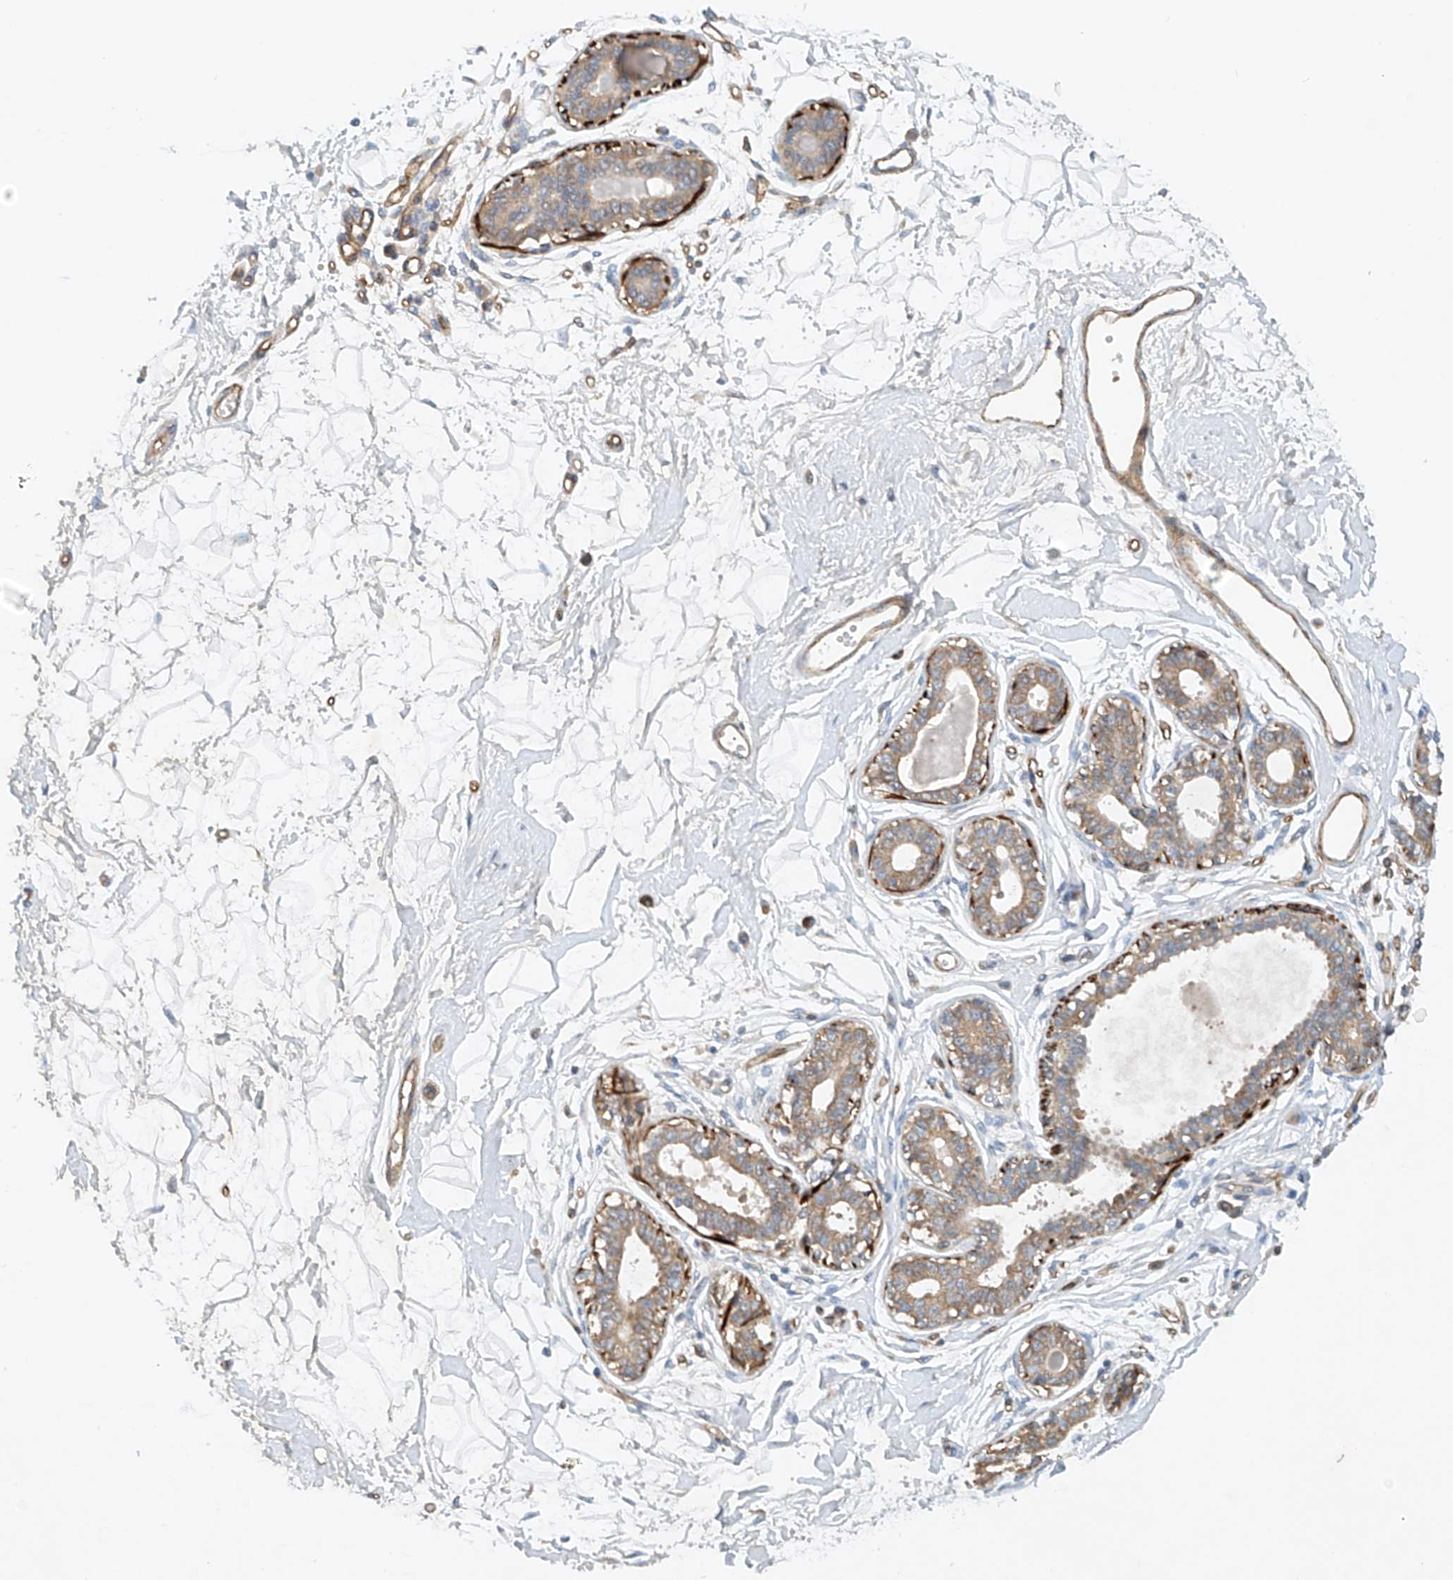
{"staining": {"intensity": "negative", "quantity": "none", "location": "none"}, "tissue": "breast", "cell_type": "Adipocytes", "image_type": "normal", "snomed": [{"axis": "morphology", "description": "Normal tissue, NOS"}, {"axis": "topography", "description": "Breast"}], "caption": "There is no significant staining in adipocytes of breast. (Stains: DAB immunohistochemistry (IHC) with hematoxylin counter stain, Microscopy: brightfield microscopy at high magnification).", "gene": "ENSG00000266202", "patient": {"sex": "female", "age": 45}}